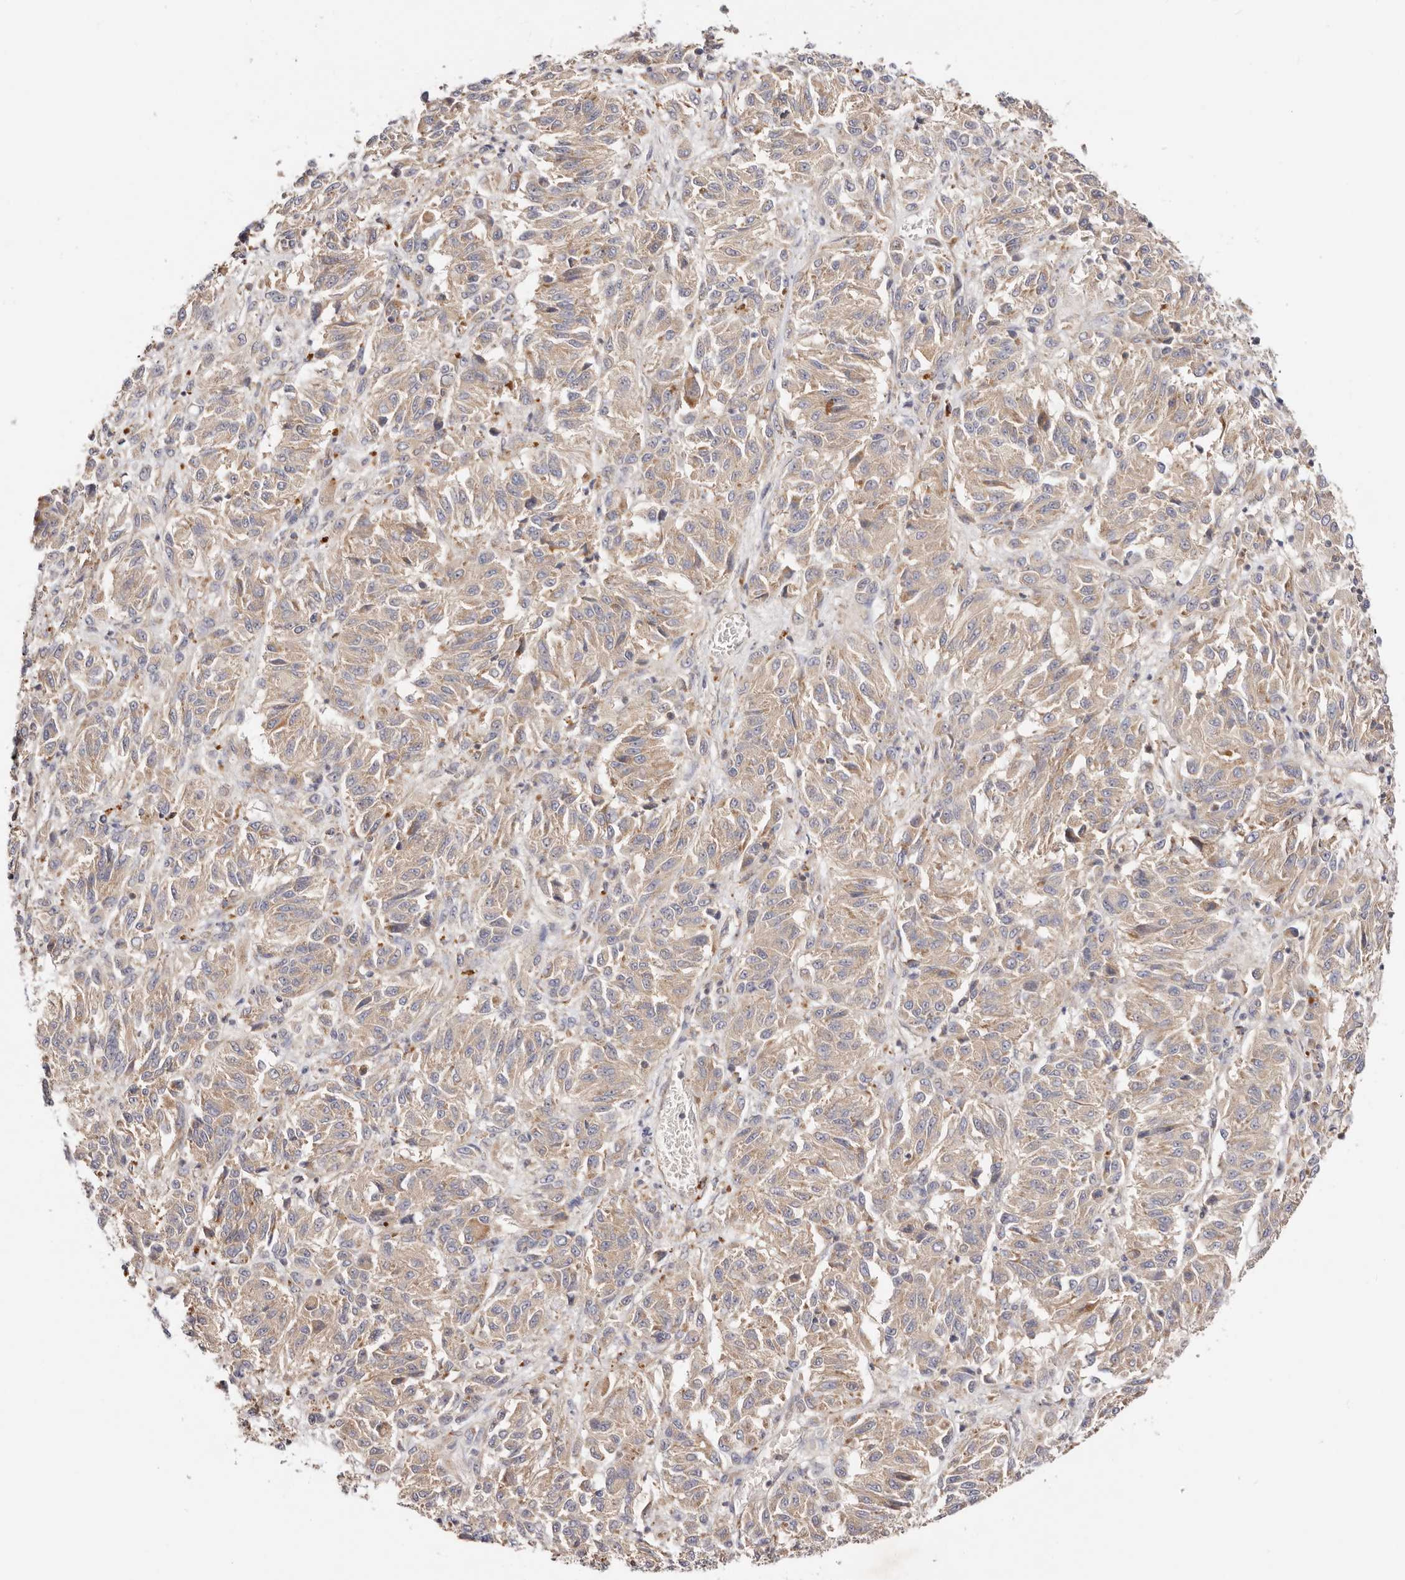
{"staining": {"intensity": "weak", "quantity": ">75%", "location": "cytoplasmic/membranous"}, "tissue": "melanoma", "cell_type": "Tumor cells", "image_type": "cancer", "snomed": [{"axis": "morphology", "description": "Malignant melanoma, Metastatic site"}, {"axis": "topography", "description": "Lung"}], "caption": "Immunohistochemistry (IHC) of human melanoma reveals low levels of weak cytoplasmic/membranous staining in approximately >75% of tumor cells. Using DAB (3,3'-diaminobenzidine) (brown) and hematoxylin (blue) stains, captured at high magnification using brightfield microscopy.", "gene": "GNA13", "patient": {"sex": "male", "age": 64}}